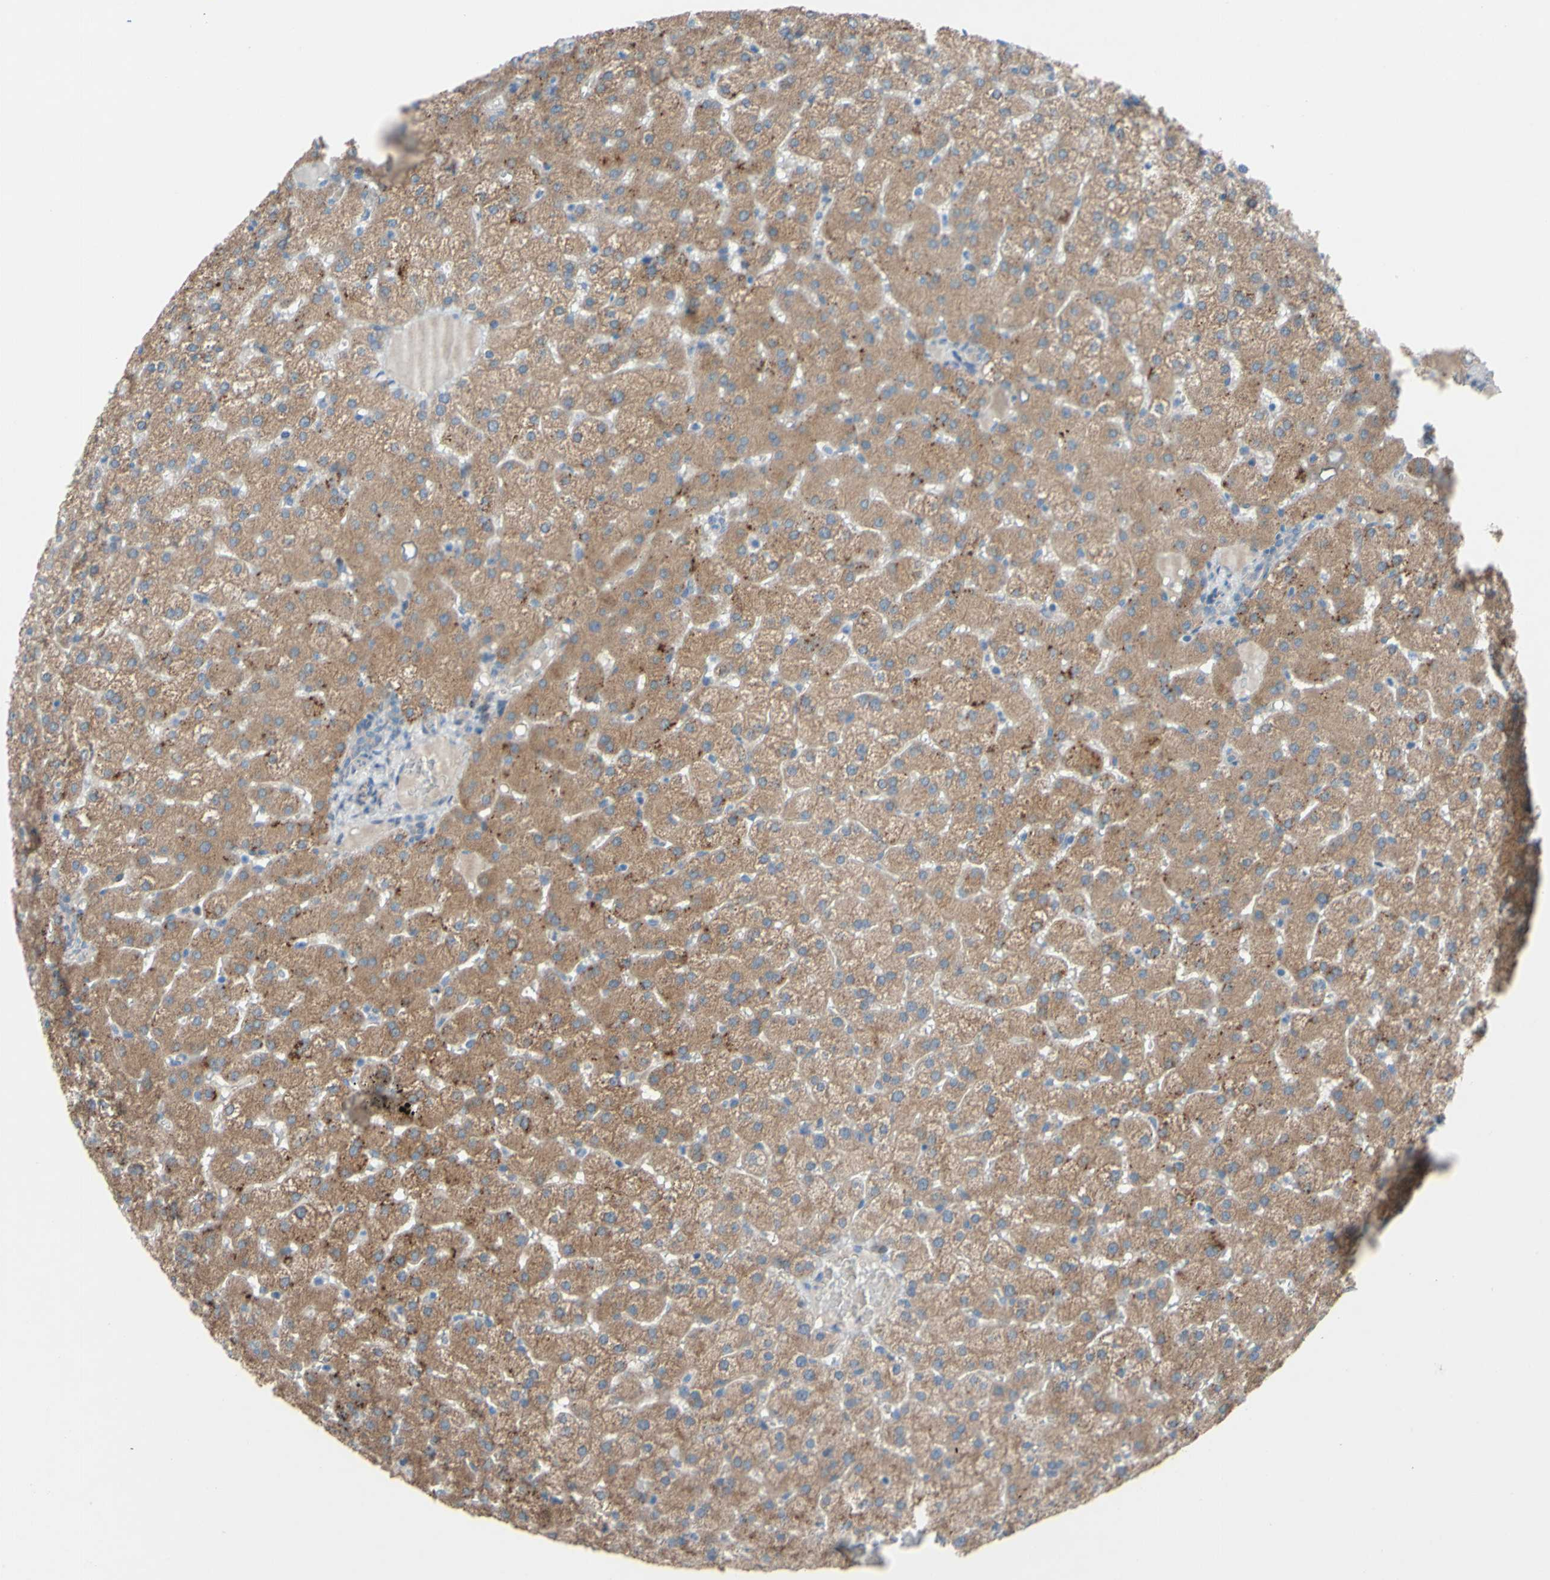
{"staining": {"intensity": "weak", "quantity": "25%-75%", "location": "cytoplasmic/membranous"}, "tissue": "liver", "cell_type": "Cholangiocytes", "image_type": "normal", "snomed": [{"axis": "morphology", "description": "Normal tissue, NOS"}, {"axis": "topography", "description": "Liver"}], "caption": "Brown immunohistochemical staining in unremarkable human liver shows weak cytoplasmic/membranous expression in approximately 25%-75% of cholangiocytes.", "gene": "CDCP1", "patient": {"sex": "female", "age": 32}}